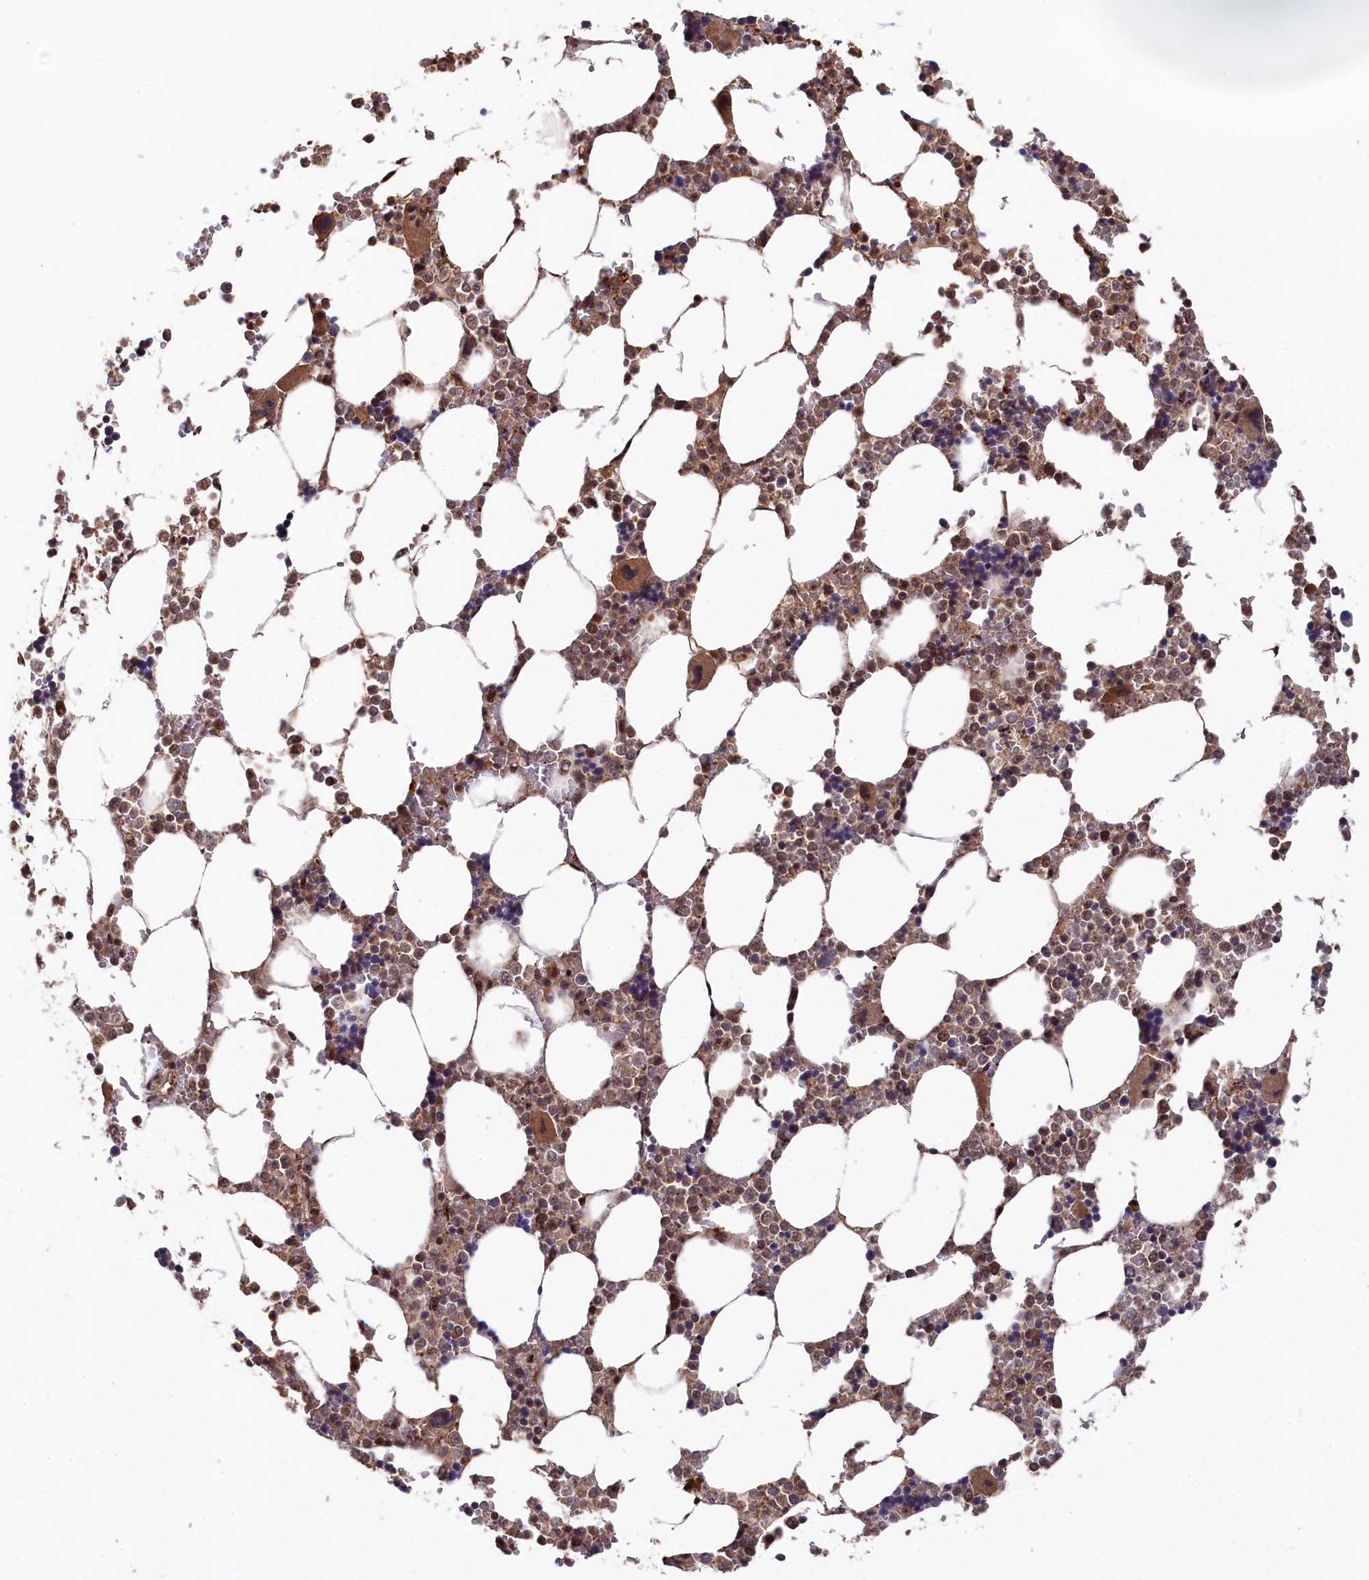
{"staining": {"intensity": "moderate", "quantity": ">75%", "location": "nuclear"}, "tissue": "bone marrow", "cell_type": "Hematopoietic cells", "image_type": "normal", "snomed": [{"axis": "morphology", "description": "Normal tissue, NOS"}, {"axis": "topography", "description": "Bone marrow"}], "caption": "A high-resolution histopathology image shows IHC staining of normal bone marrow, which exhibits moderate nuclear positivity in approximately >75% of hematopoietic cells. Immunohistochemistry (ihc) stains the protein in brown and the nuclei are stained blue.", "gene": "CLPX", "patient": {"sex": "male", "age": 64}}